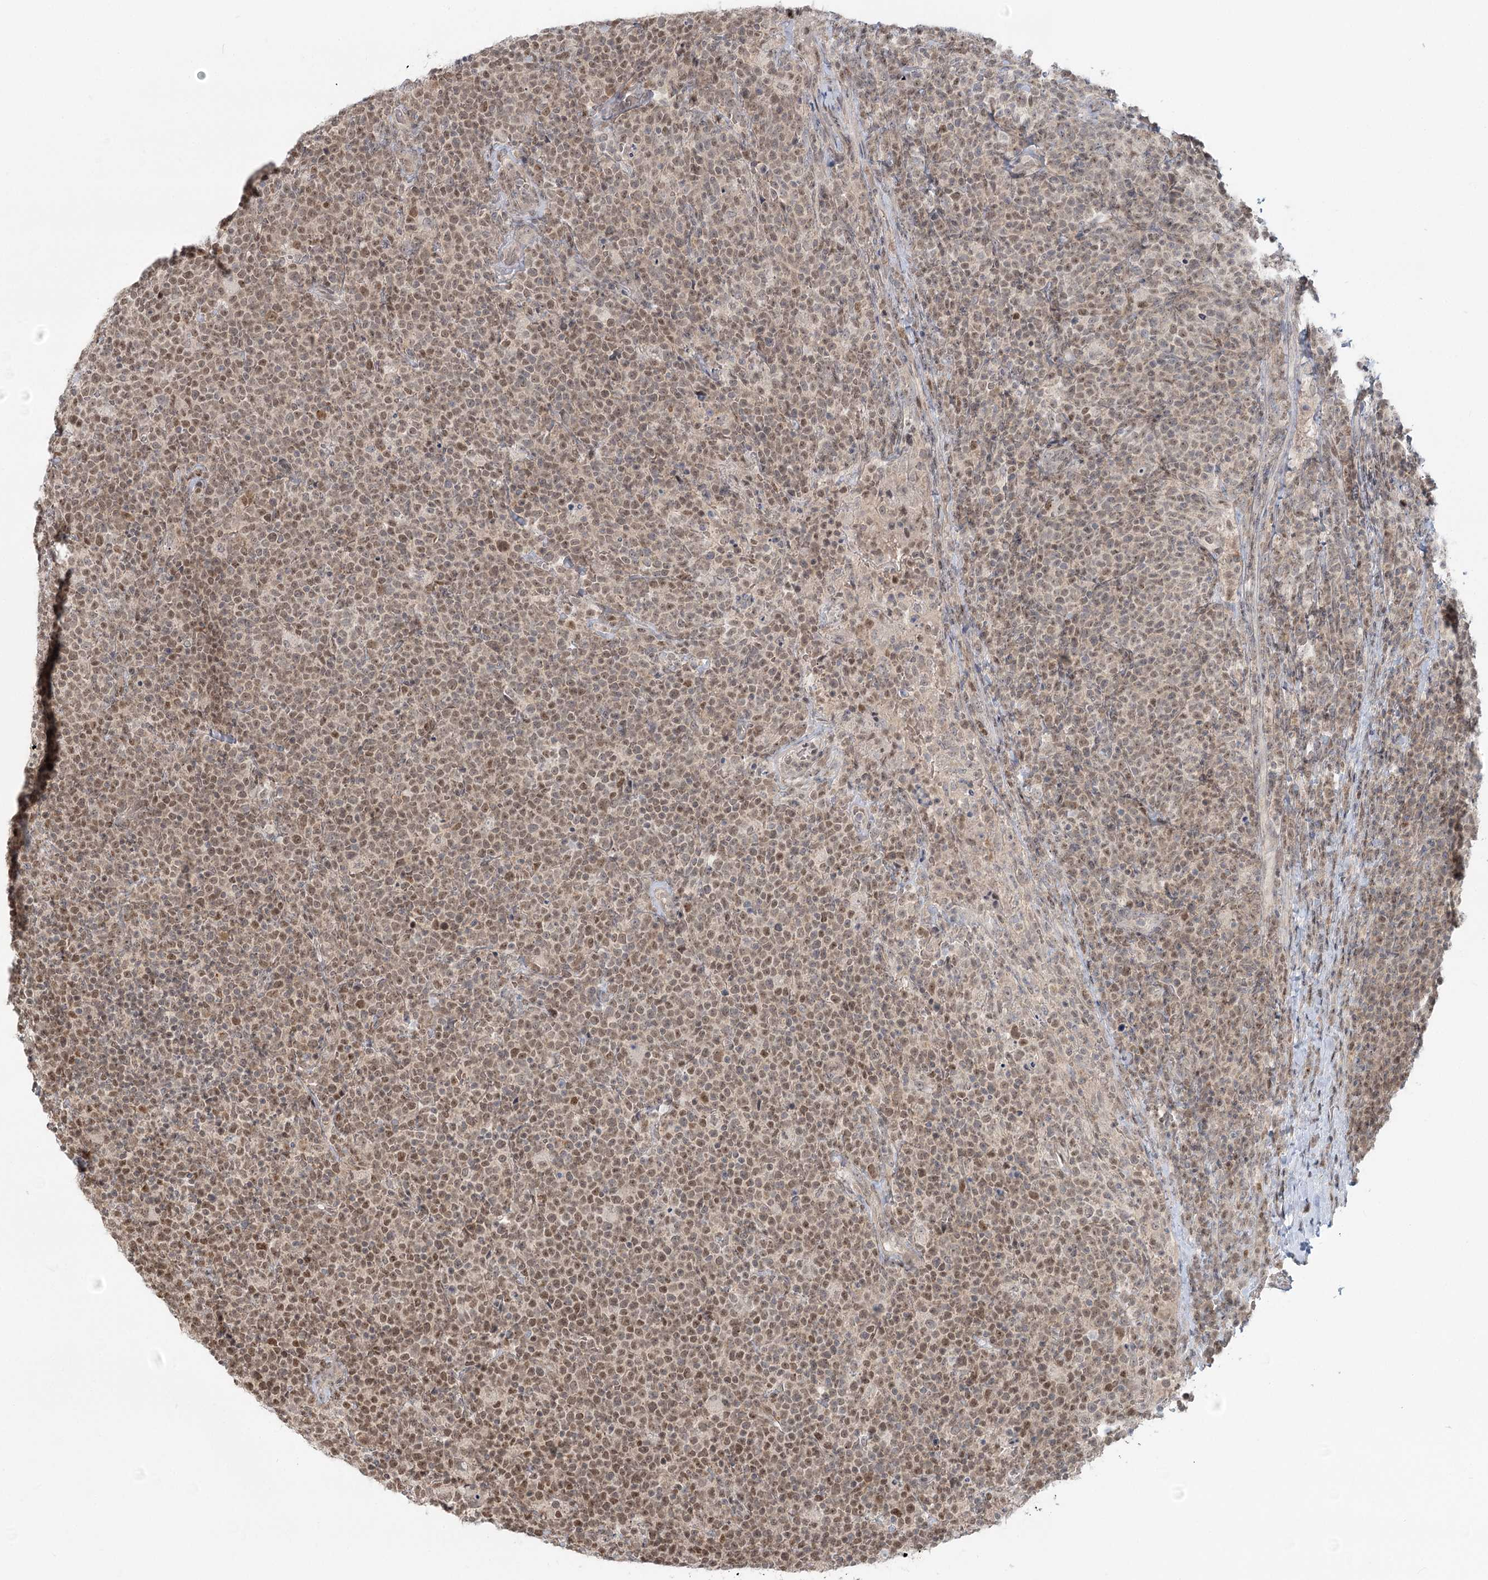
{"staining": {"intensity": "moderate", "quantity": ">75%", "location": "nuclear"}, "tissue": "lymphoma", "cell_type": "Tumor cells", "image_type": "cancer", "snomed": [{"axis": "morphology", "description": "Malignant lymphoma, non-Hodgkin's type, High grade"}, {"axis": "topography", "description": "Lymph node"}], "caption": "Immunohistochemistry staining of malignant lymphoma, non-Hodgkin's type (high-grade), which reveals medium levels of moderate nuclear staining in about >75% of tumor cells indicating moderate nuclear protein positivity. The staining was performed using DAB (brown) for protein detection and nuclei were counterstained in hematoxylin (blue).", "gene": "R3HCC1L", "patient": {"sex": "male", "age": 61}}